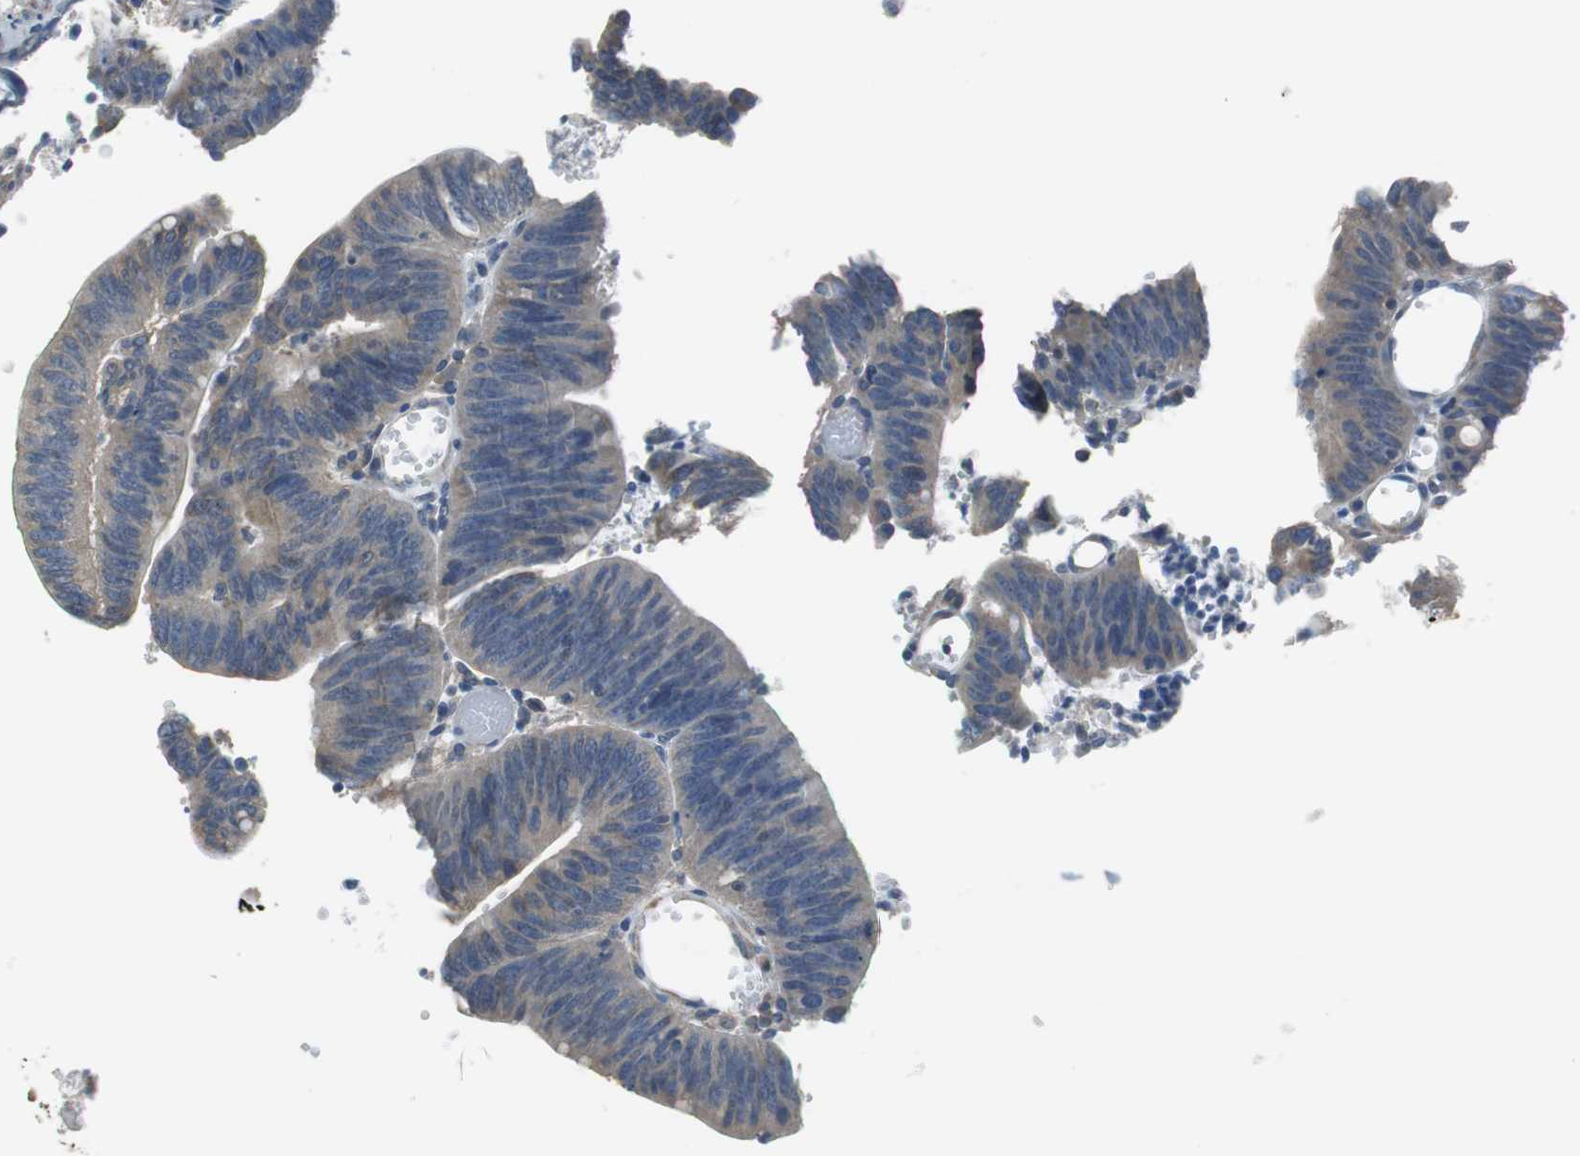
{"staining": {"intensity": "moderate", "quantity": "25%-75%", "location": "cytoplasmic/membranous"}, "tissue": "colorectal cancer", "cell_type": "Tumor cells", "image_type": "cancer", "snomed": [{"axis": "morphology", "description": "Adenocarcinoma, NOS"}, {"axis": "topography", "description": "Rectum"}], "caption": "Adenocarcinoma (colorectal) stained for a protein (brown) exhibits moderate cytoplasmic/membranous positive expression in approximately 25%-75% of tumor cells.", "gene": "ALDH4A1", "patient": {"sex": "female", "age": 66}}